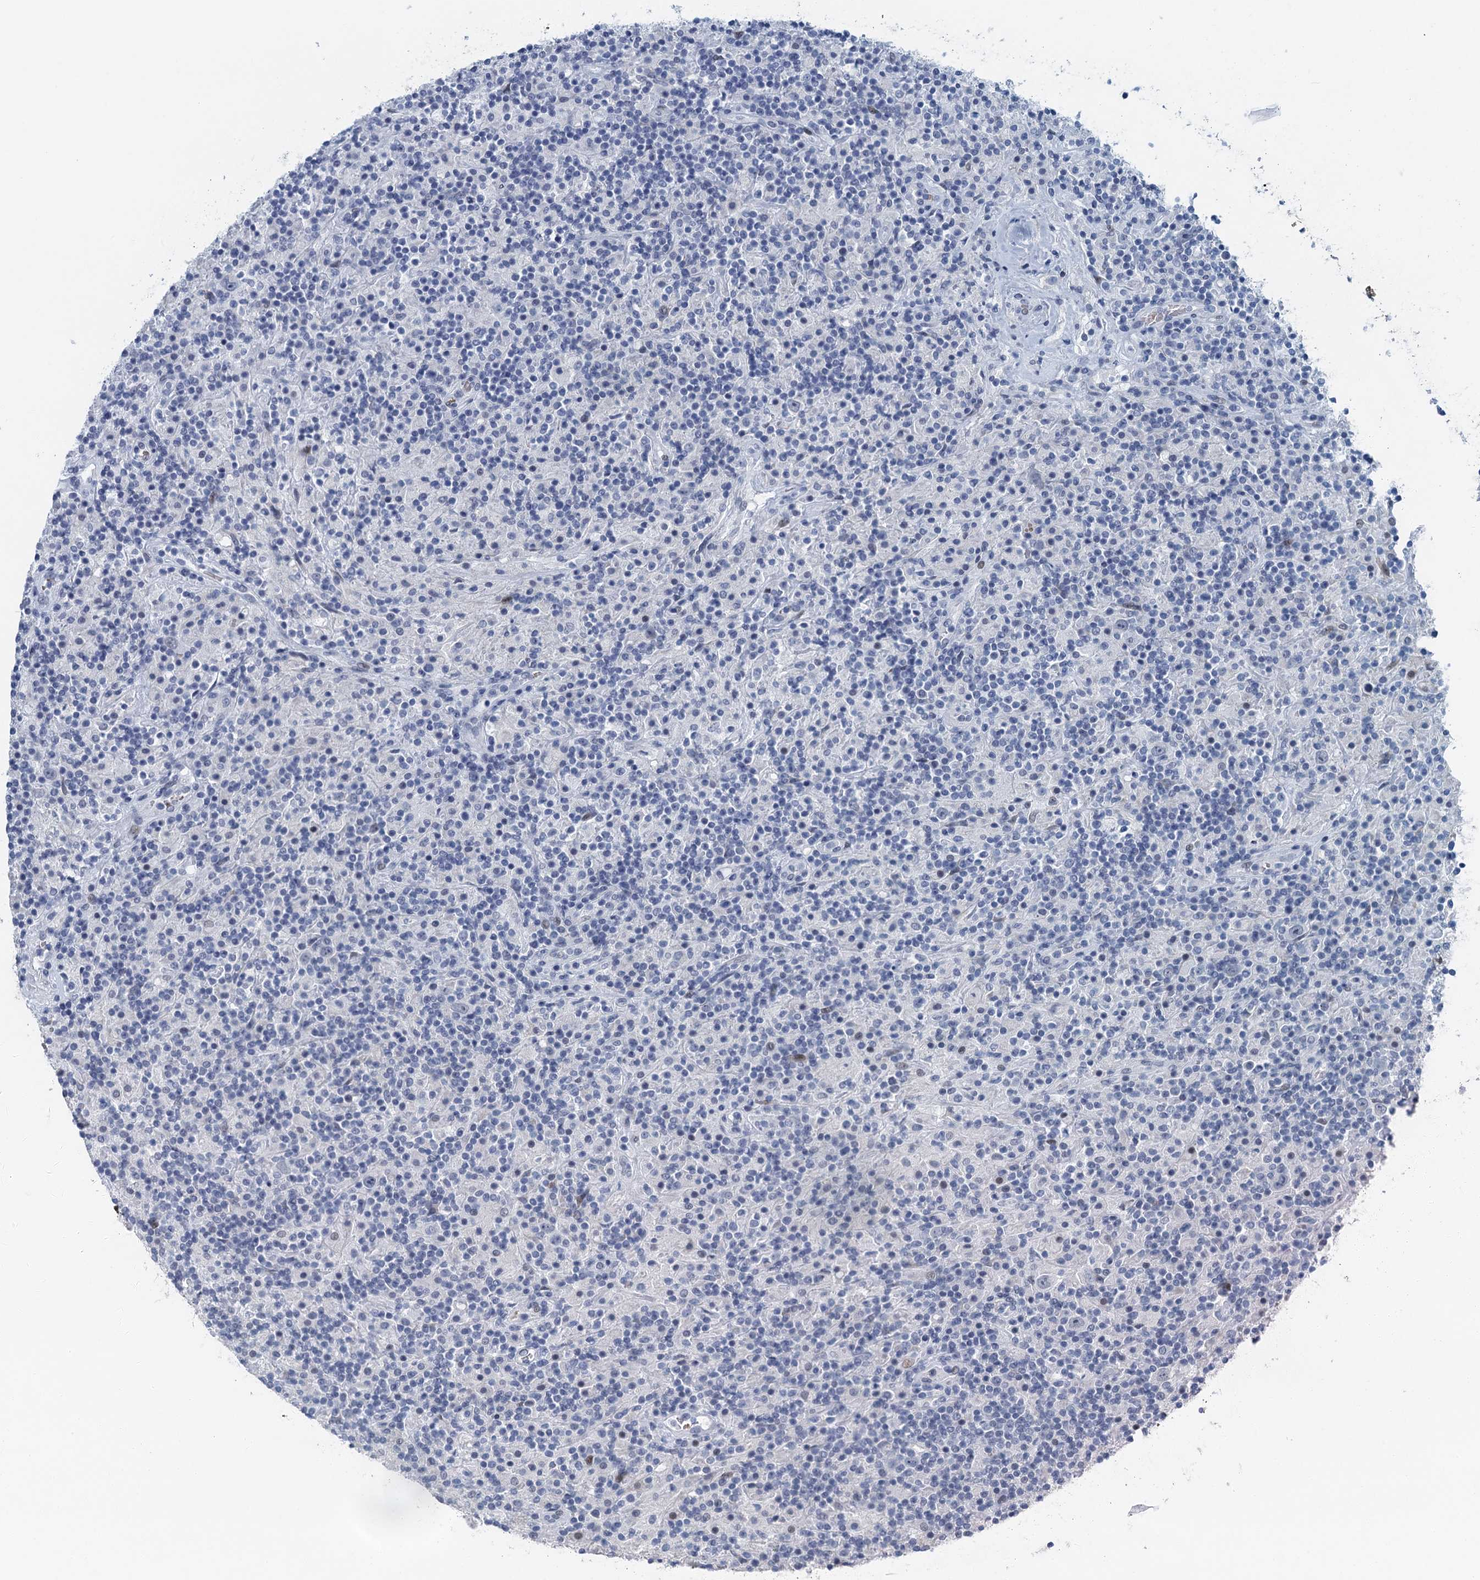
{"staining": {"intensity": "moderate", "quantity": "<25%", "location": "nuclear"}, "tissue": "lymphoma", "cell_type": "Tumor cells", "image_type": "cancer", "snomed": [{"axis": "morphology", "description": "Hodgkin's disease, NOS"}, {"axis": "topography", "description": "Lymph node"}], "caption": "Tumor cells demonstrate low levels of moderate nuclear expression in approximately <25% of cells in human lymphoma. The staining was performed using DAB (3,3'-diaminobenzidine) to visualize the protein expression in brown, while the nuclei were stained in blue with hematoxylin (Magnification: 20x).", "gene": "TTLL9", "patient": {"sex": "male", "age": 70}}